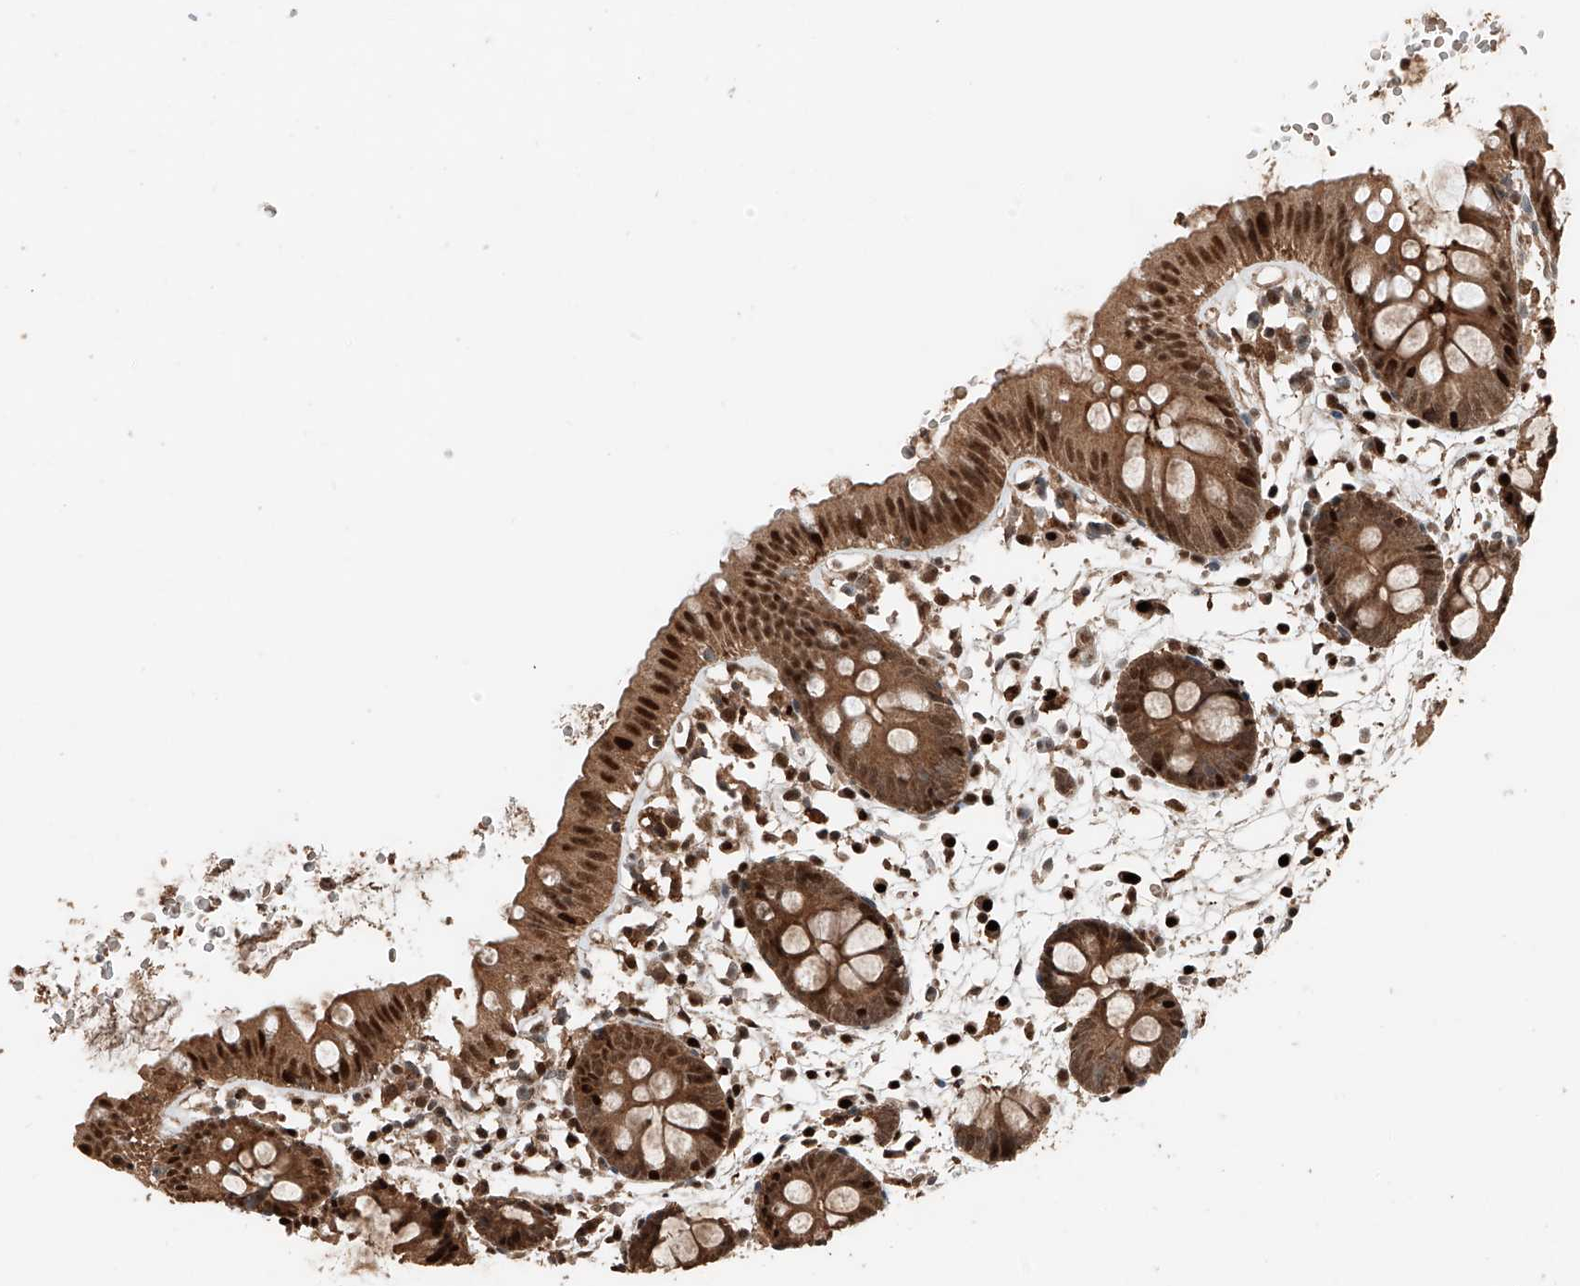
{"staining": {"intensity": "strong", "quantity": ">75%", "location": "cytoplasmic/membranous,nuclear"}, "tissue": "colon", "cell_type": "Endothelial cells", "image_type": "normal", "snomed": [{"axis": "morphology", "description": "Normal tissue, NOS"}, {"axis": "topography", "description": "Colon"}], "caption": "DAB (3,3'-diaminobenzidine) immunohistochemical staining of benign colon demonstrates strong cytoplasmic/membranous,nuclear protein positivity in approximately >75% of endothelial cells.", "gene": "RMND1", "patient": {"sex": "male", "age": 56}}